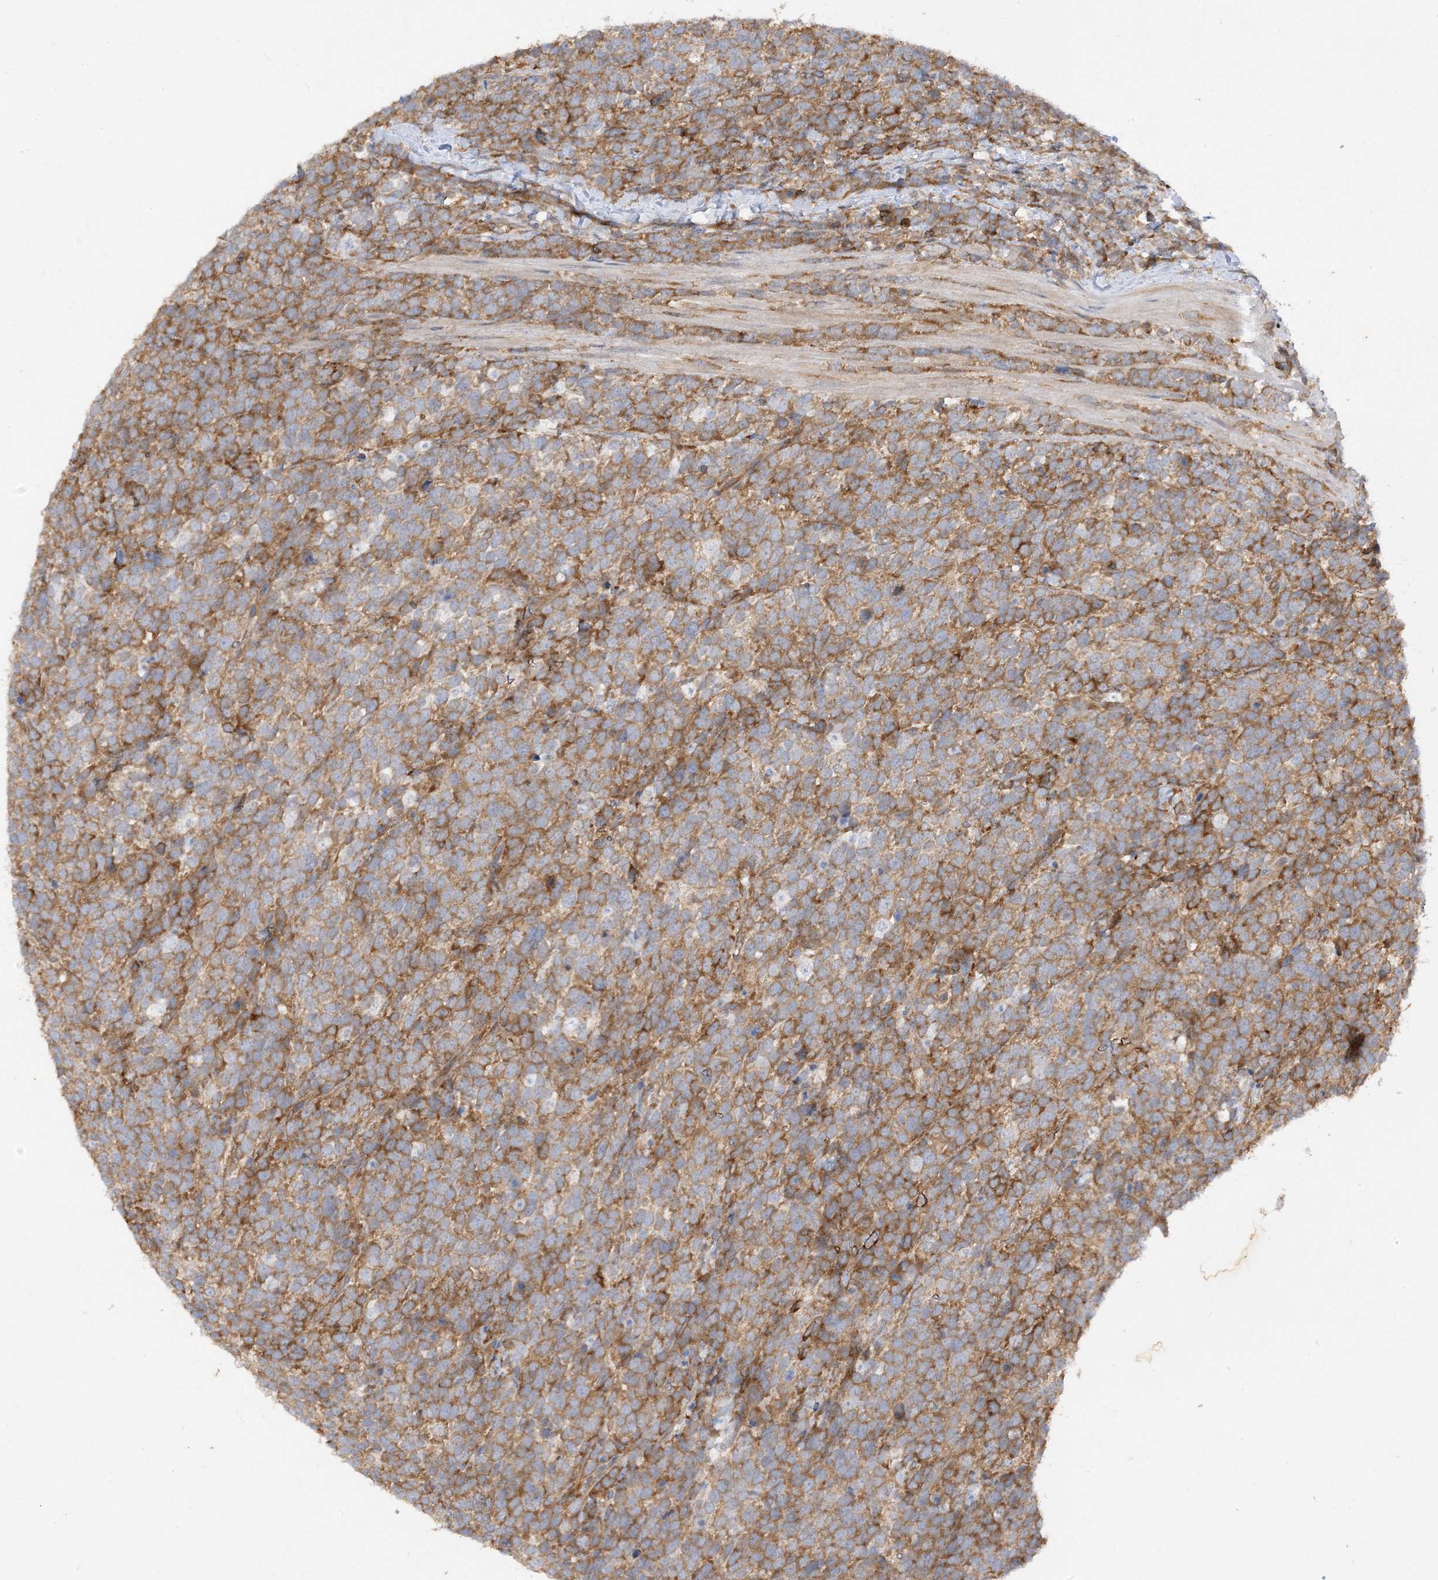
{"staining": {"intensity": "moderate", "quantity": ">75%", "location": "cytoplasmic/membranous"}, "tissue": "urothelial cancer", "cell_type": "Tumor cells", "image_type": "cancer", "snomed": [{"axis": "morphology", "description": "Urothelial carcinoma, High grade"}, {"axis": "topography", "description": "Urinary bladder"}], "caption": "Protein expression analysis of human high-grade urothelial carcinoma reveals moderate cytoplasmic/membranous expression in about >75% of tumor cells. Immunohistochemistry stains the protein of interest in brown and the nuclei are stained blue.", "gene": "PHACTR2", "patient": {"sex": "female", "age": 82}}